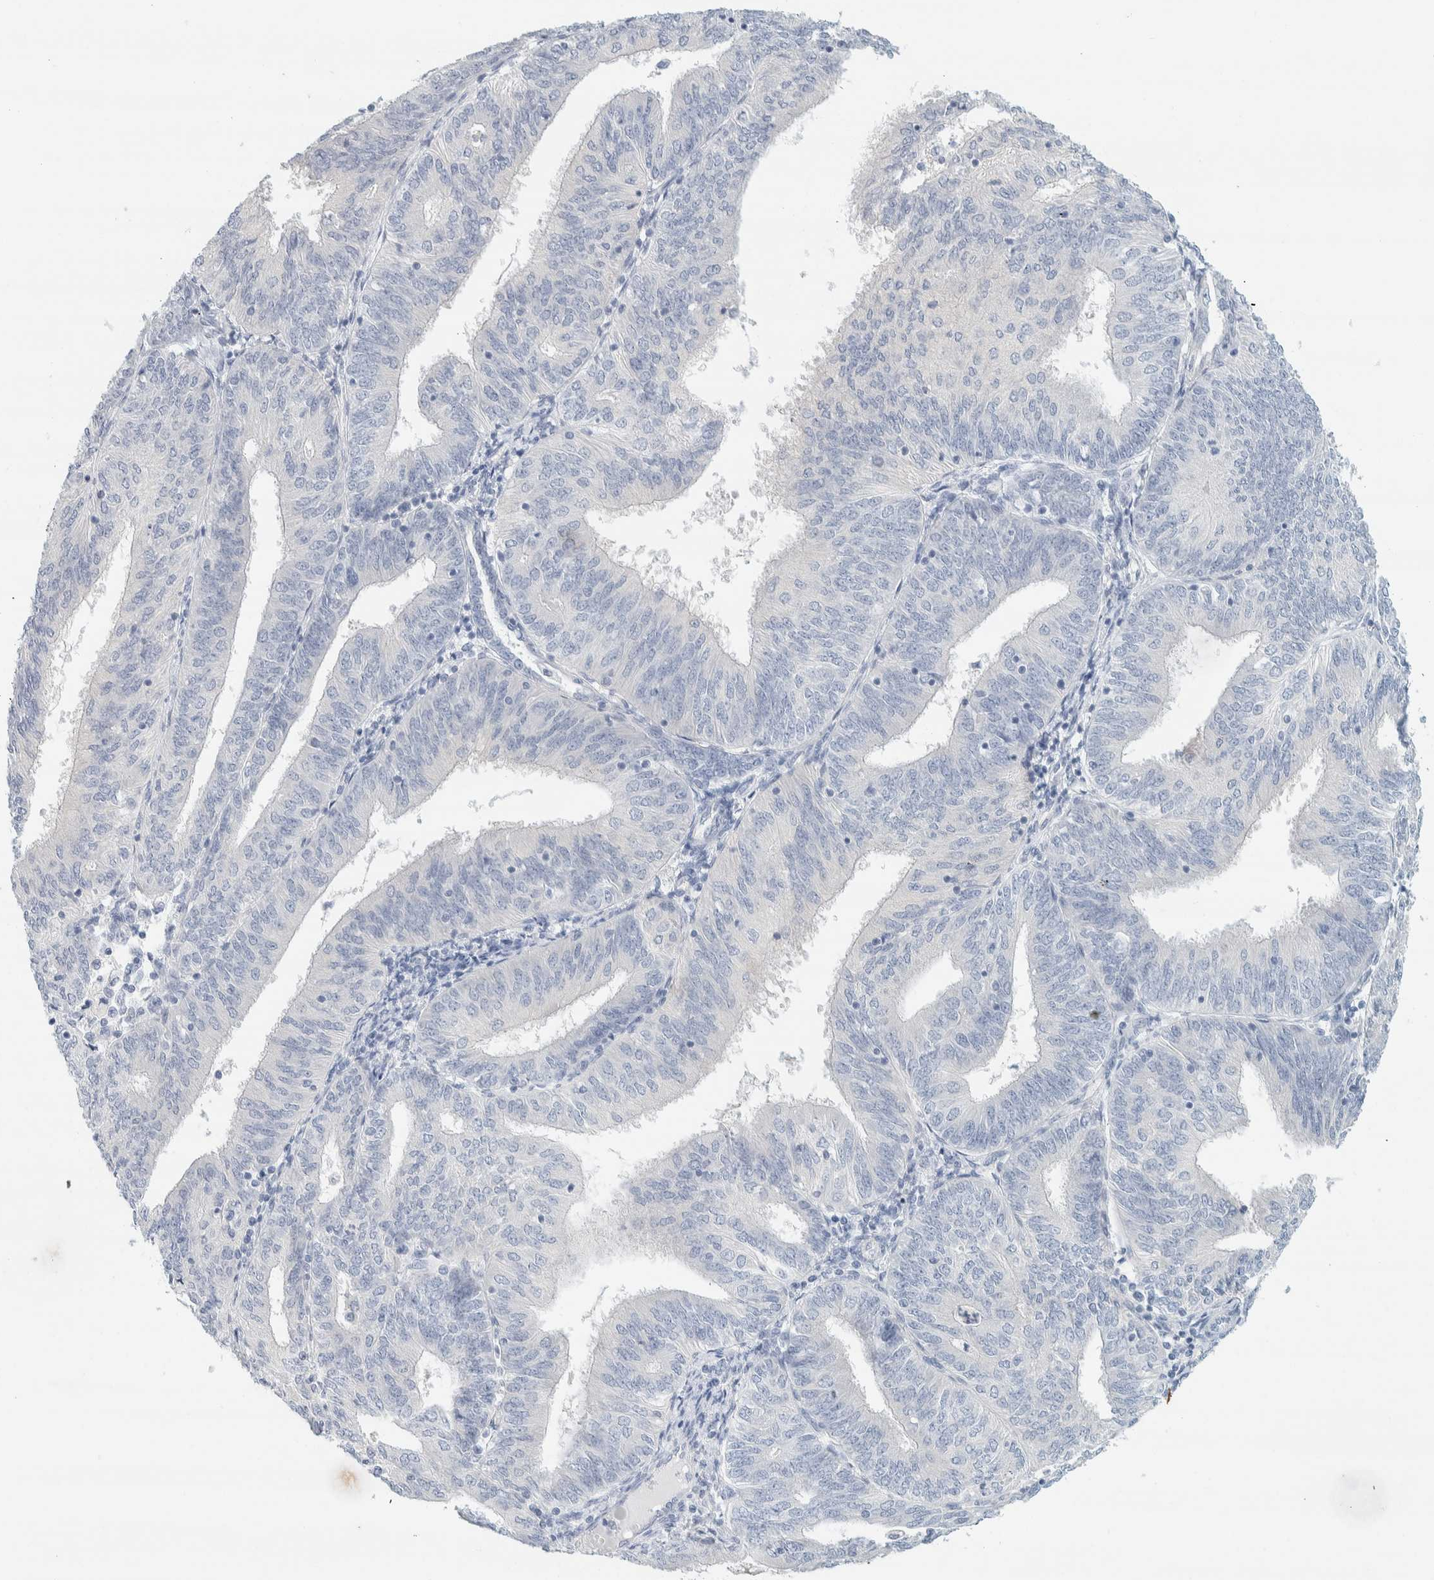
{"staining": {"intensity": "negative", "quantity": "none", "location": "none"}, "tissue": "endometrial cancer", "cell_type": "Tumor cells", "image_type": "cancer", "snomed": [{"axis": "morphology", "description": "Adenocarcinoma, NOS"}, {"axis": "topography", "description": "Endometrium"}], "caption": "Immunohistochemistry of endometrial cancer (adenocarcinoma) reveals no staining in tumor cells. (IHC, brightfield microscopy, high magnification).", "gene": "ALOX12B", "patient": {"sex": "female", "age": 58}}